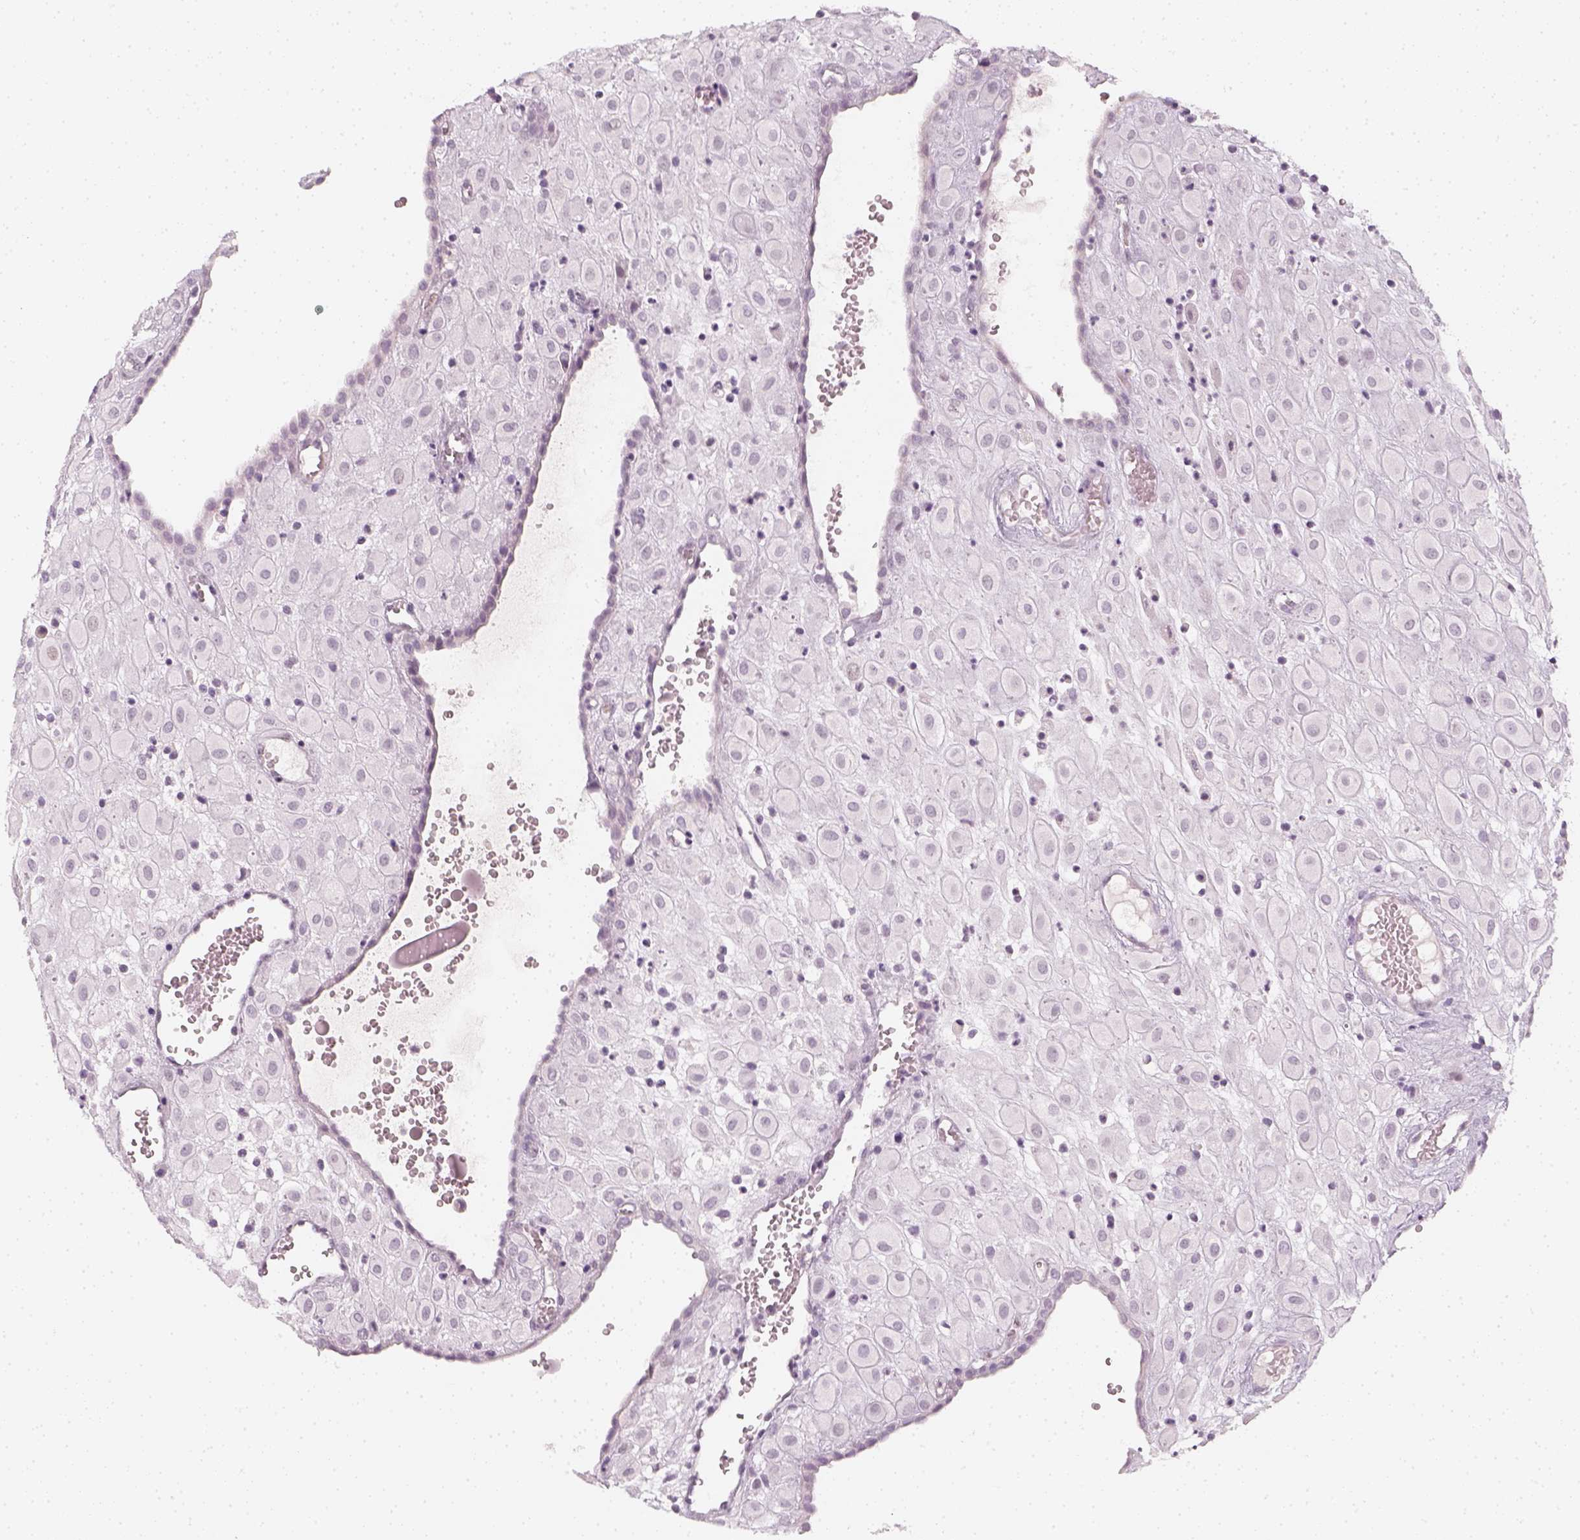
{"staining": {"intensity": "negative", "quantity": "none", "location": "none"}, "tissue": "placenta", "cell_type": "Decidual cells", "image_type": "normal", "snomed": [{"axis": "morphology", "description": "Normal tissue, NOS"}, {"axis": "topography", "description": "Placenta"}], "caption": "This is an immunohistochemistry histopathology image of normal placenta. There is no expression in decidual cells.", "gene": "KRTAP2", "patient": {"sex": "female", "age": 24}}